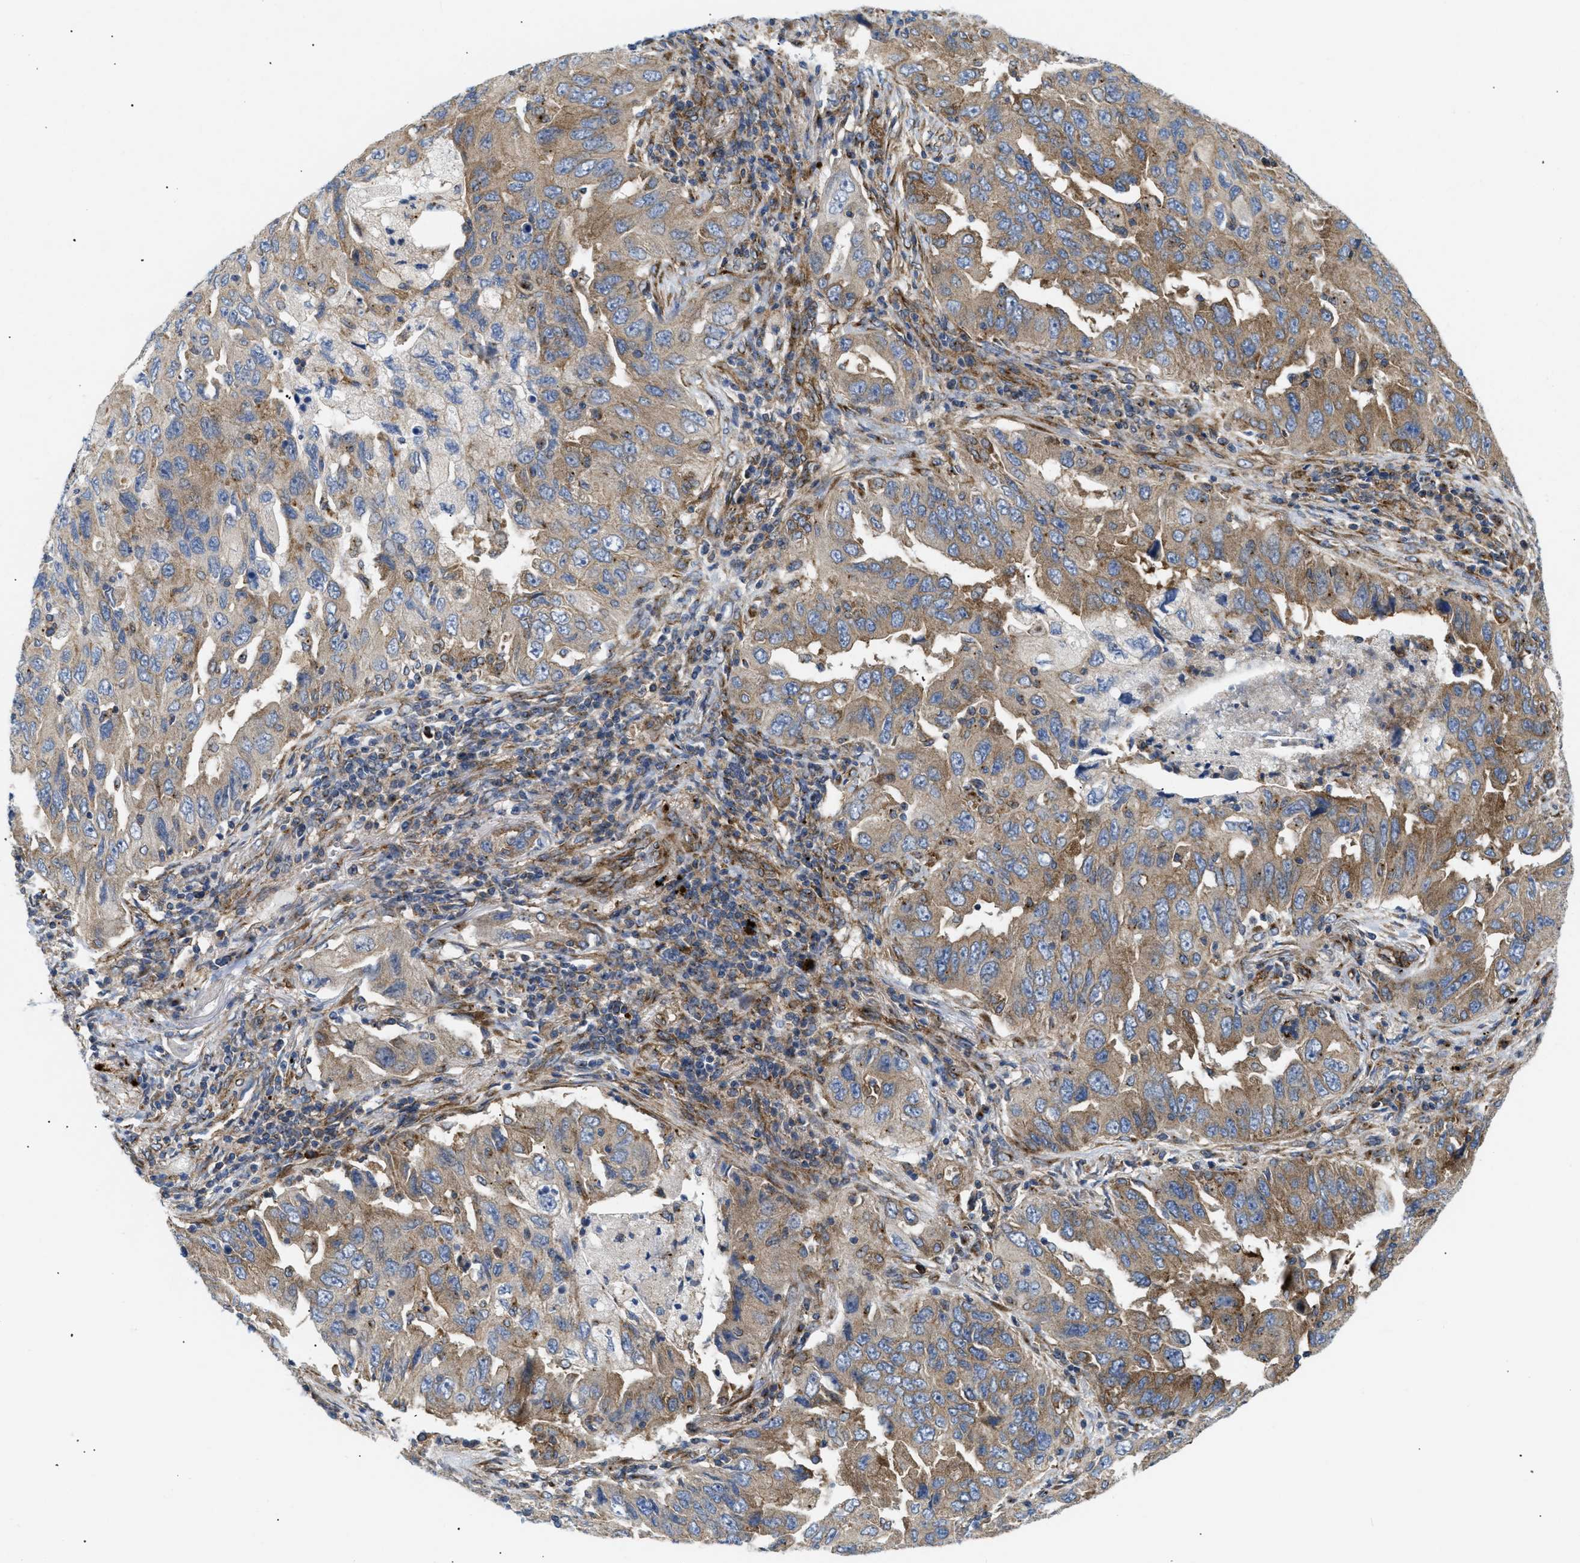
{"staining": {"intensity": "moderate", "quantity": ">75%", "location": "cytoplasmic/membranous"}, "tissue": "lung cancer", "cell_type": "Tumor cells", "image_type": "cancer", "snomed": [{"axis": "morphology", "description": "Adenocarcinoma, NOS"}, {"axis": "topography", "description": "Lung"}], "caption": "An image of lung cancer stained for a protein exhibits moderate cytoplasmic/membranous brown staining in tumor cells. (DAB (3,3'-diaminobenzidine) IHC, brown staining for protein, blue staining for nuclei).", "gene": "DCTN4", "patient": {"sex": "female", "age": 65}}